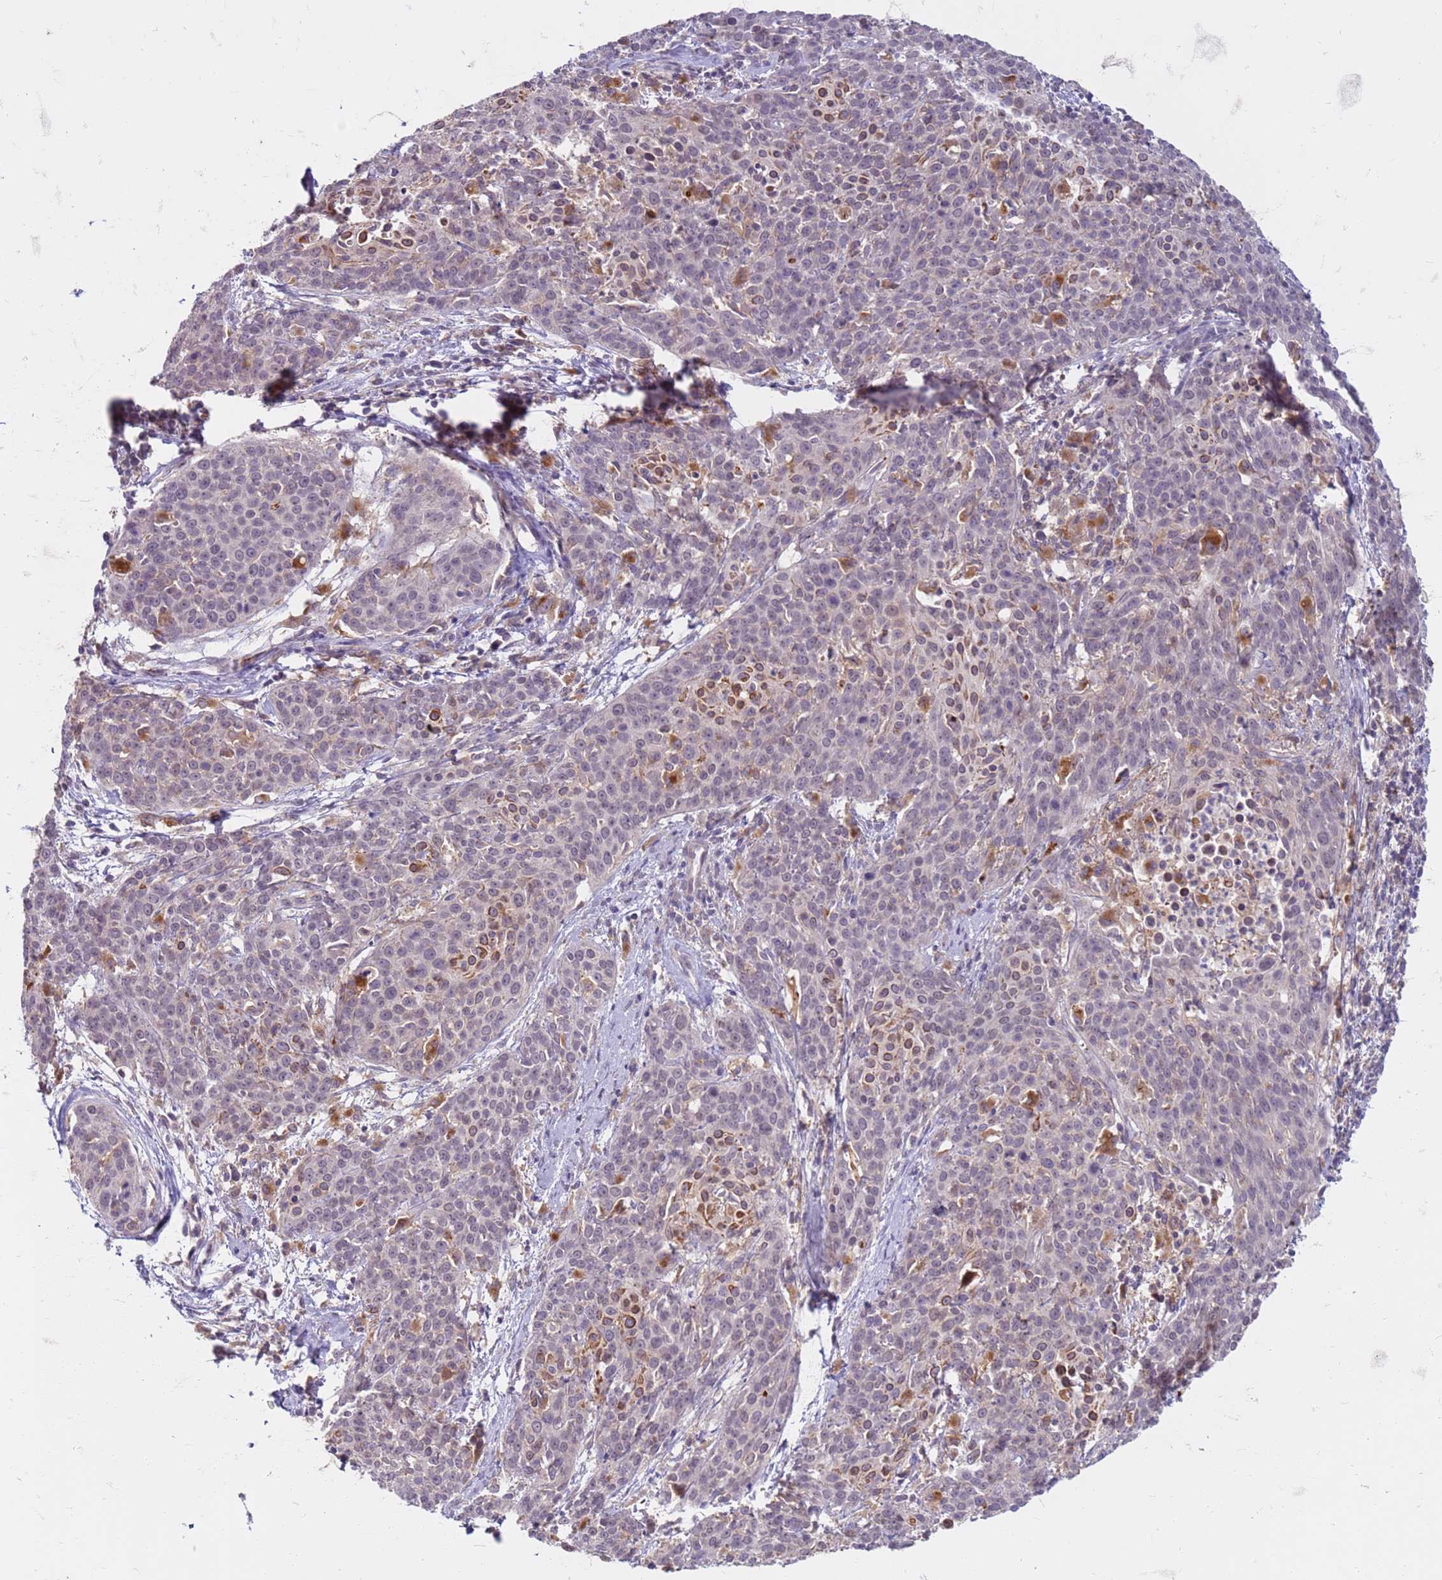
{"staining": {"intensity": "moderate", "quantity": "<25%", "location": "cytoplasmic/membranous"}, "tissue": "cervical cancer", "cell_type": "Tumor cells", "image_type": "cancer", "snomed": [{"axis": "morphology", "description": "Squamous cell carcinoma, NOS"}, {"axis": "topography", "description": "Cervix"}], "caption": "A photomicrograph showing moderate cytoplasmic/membranous expression in approximately <25% of tumor cells in squamous cell carcinoma (cervical), as visualized by brown immunohistochemical staining.", "gene": "SLC15A3", "patient": {"sex": "female", "age": 38}}